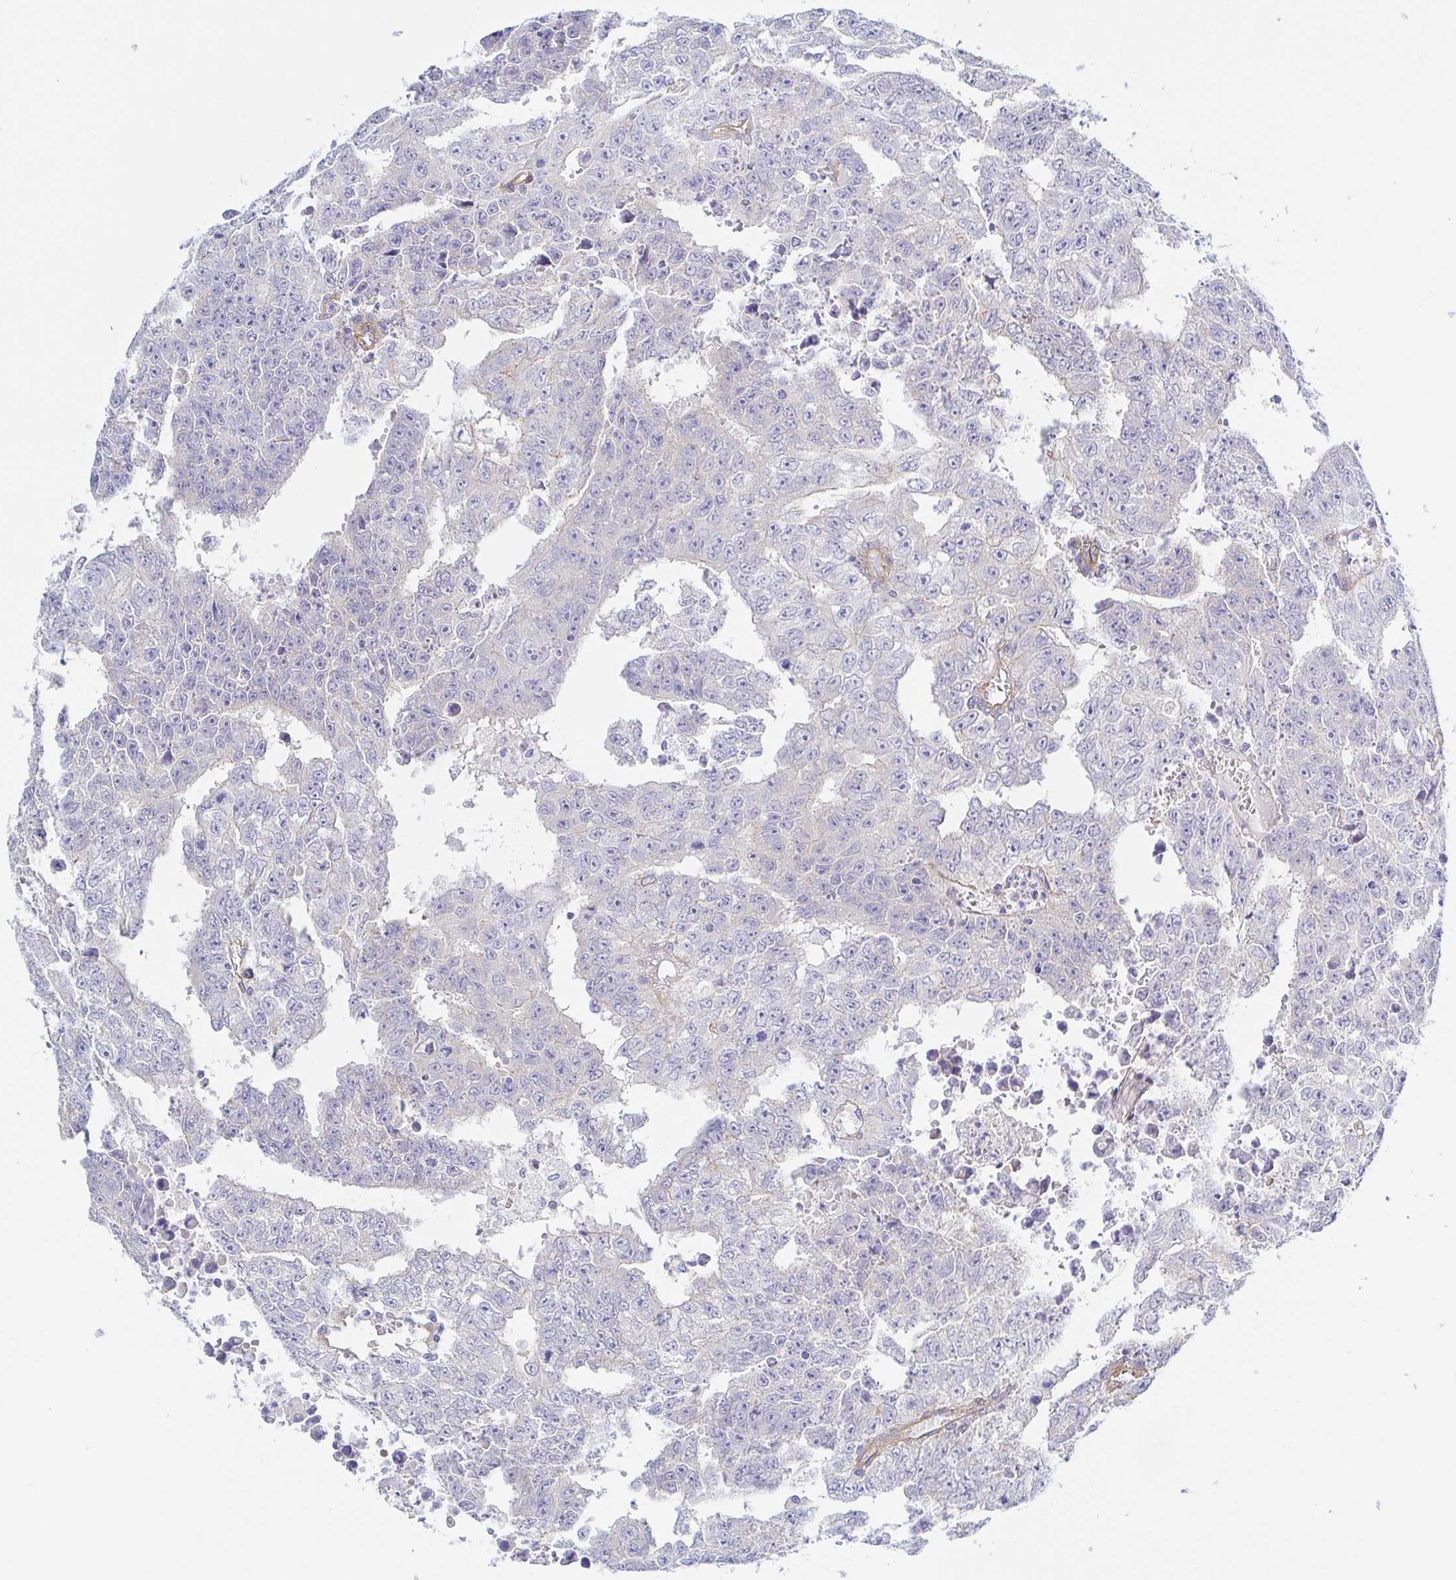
{"staining": {"intensity": "negative", "quantity": "none", "location": "none"}, "tissue": "testis cancer", "cell_type": "Tumor cells", "image_type": "cancer", "snomed": [{"axis": "morphology", "description": "Carcinoma, Embryonal, NOS"}, {"axis": "morphology", "description": "Teratoma, malignant, NOS"}, {"axis": "topography", "description": "Testis"}], "caption": "Human testis cancer (embryonal carcinoma) stained for a protein using immunohistochemistry (IHC) exhibits no expression in tumor cells.", "gene": "ARL4D", "patient": {"sex": "male", "age": 24}}